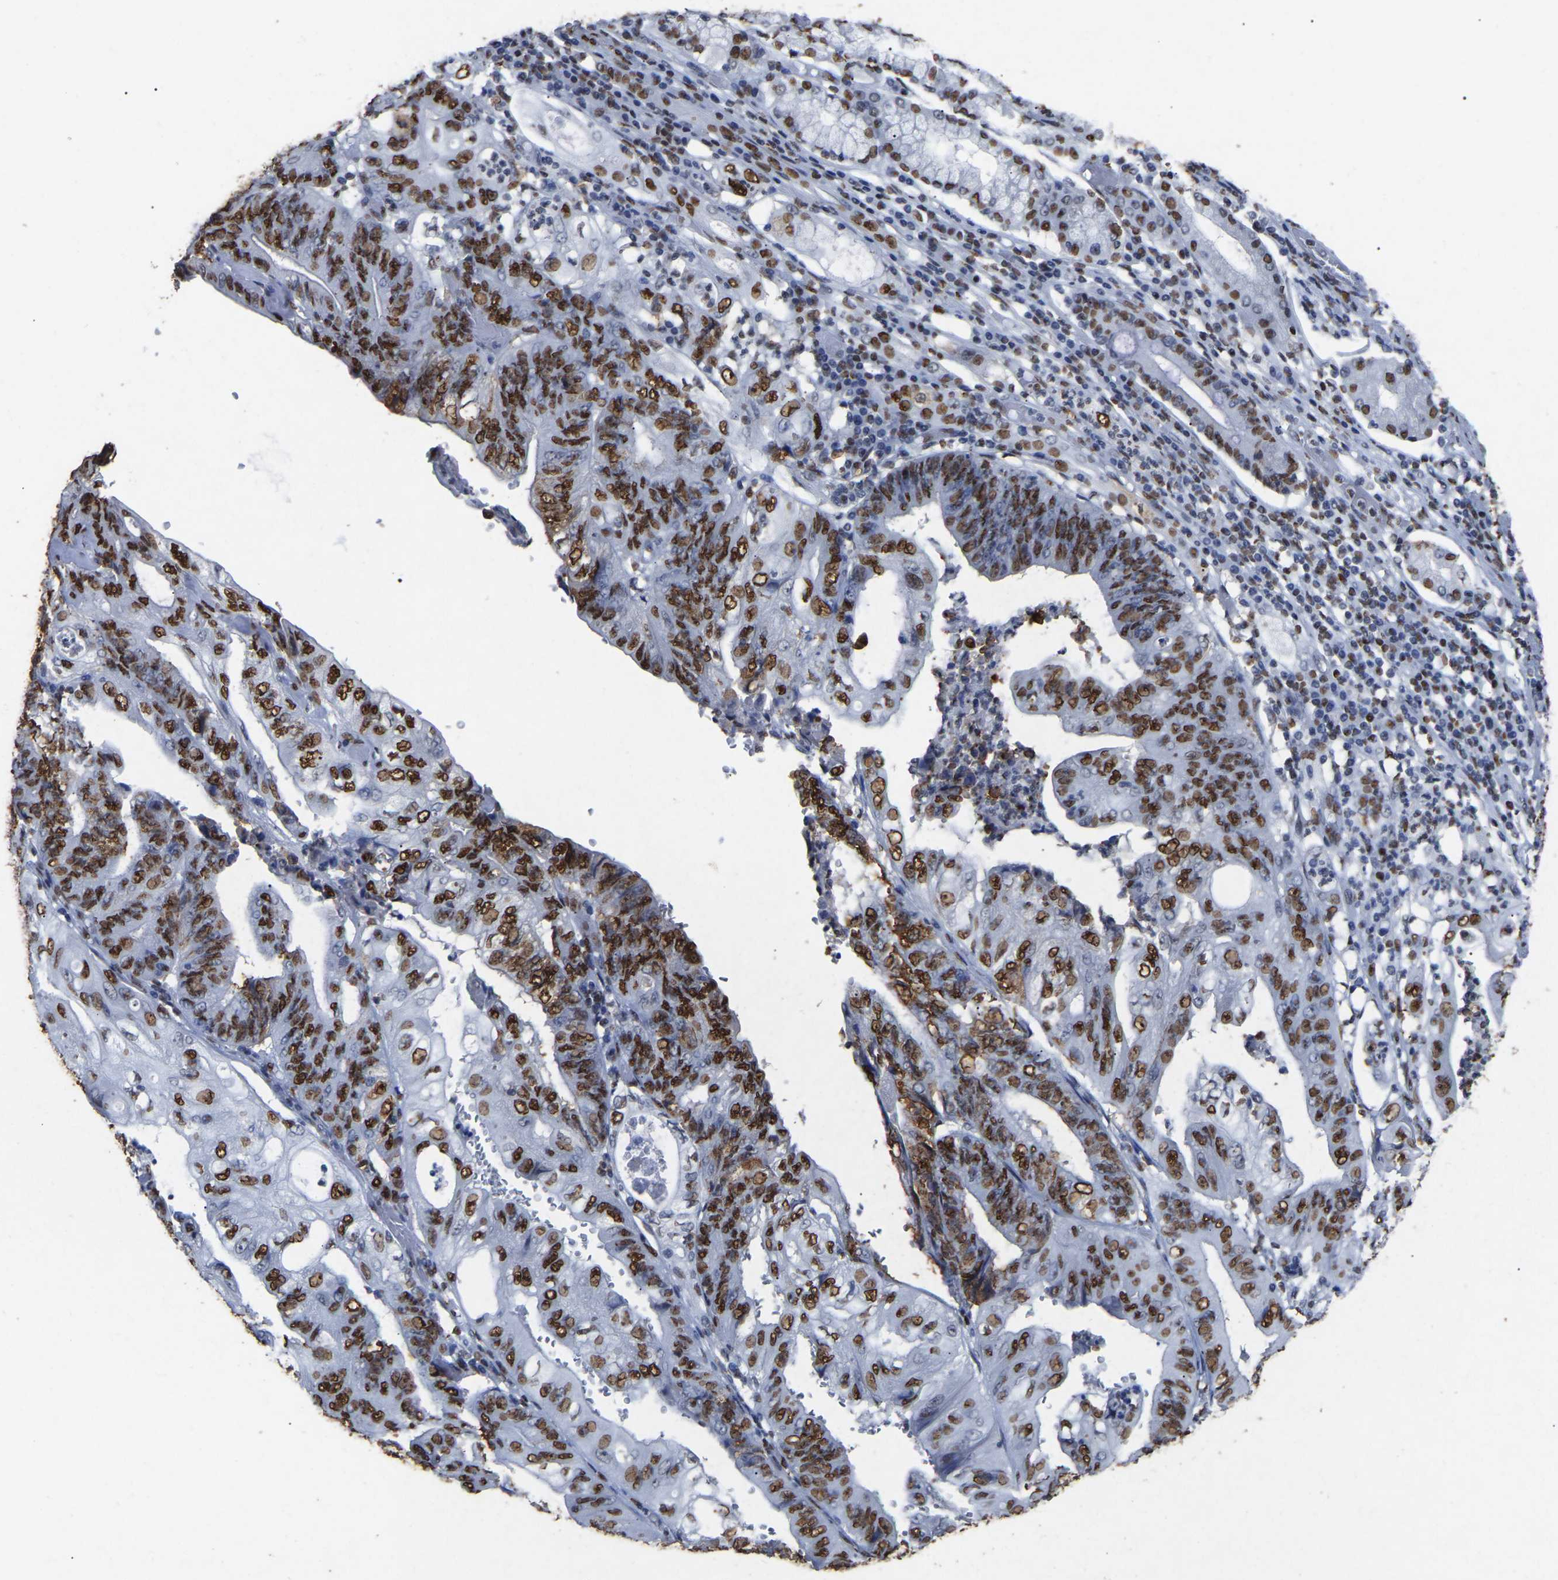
{"staining": {"intensity": "strong", "quantity": ">75%", "location": "nuclear"}, "tissue": "stomach cancer", "cell_type": "Tumor cells", "image_type": "cancer", "snomed": [{"axis": "morphology", "description": "Adenocarcinoma, NOS"}, {"axis": "topography", "description": "Stomach"}], "caption": "Immunohistochemical staining of human stomach cancer (adenocarcinoma) shows high levels of strong nuclear protein positivity in approximately >75% of tumor cells.", "gene": "RBL2", "patient": {"sex": "female", "age": 73}}